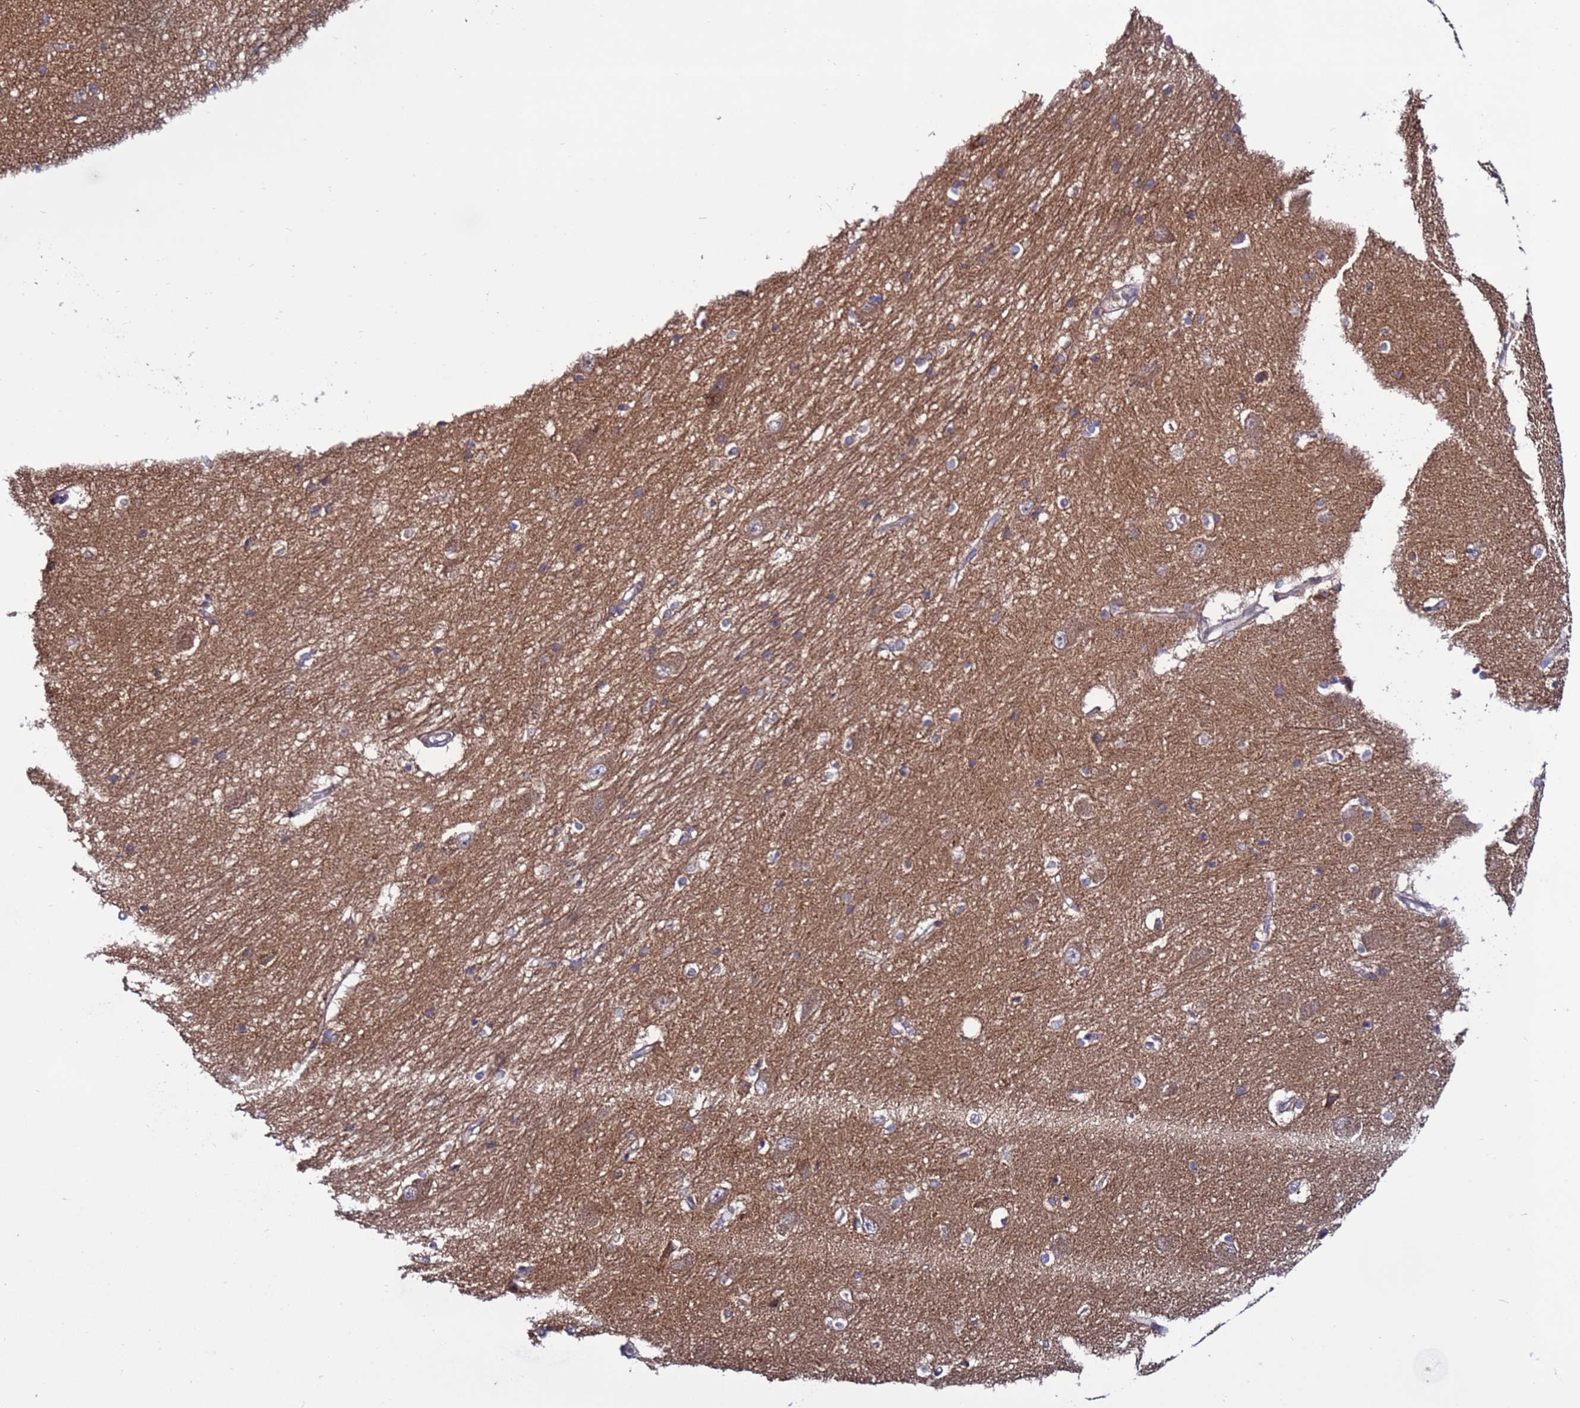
{"staining": {"intensity": "moderate", "quantity": ">75%", "location": "cytoplasmic/membranous"}, "tissue": "caudate", "cell_type": "Glial cells", "image_type": "normal", "snomed": [{"axis": "morphology", "description": "Normal tissue, NOS"}, {"axis": "topography", "description": "Lateral ventricle wall"}], "caption": "The histopathology image demonstrates a brown stain indicating the presence of a protein in the cytoplasmic/membranous of glial cells in caudate. (DAB IHC with brightfield microscopy, high magnification).", "gene": "TMEM176B", "patient": {"sex": "male", "age": 37}}